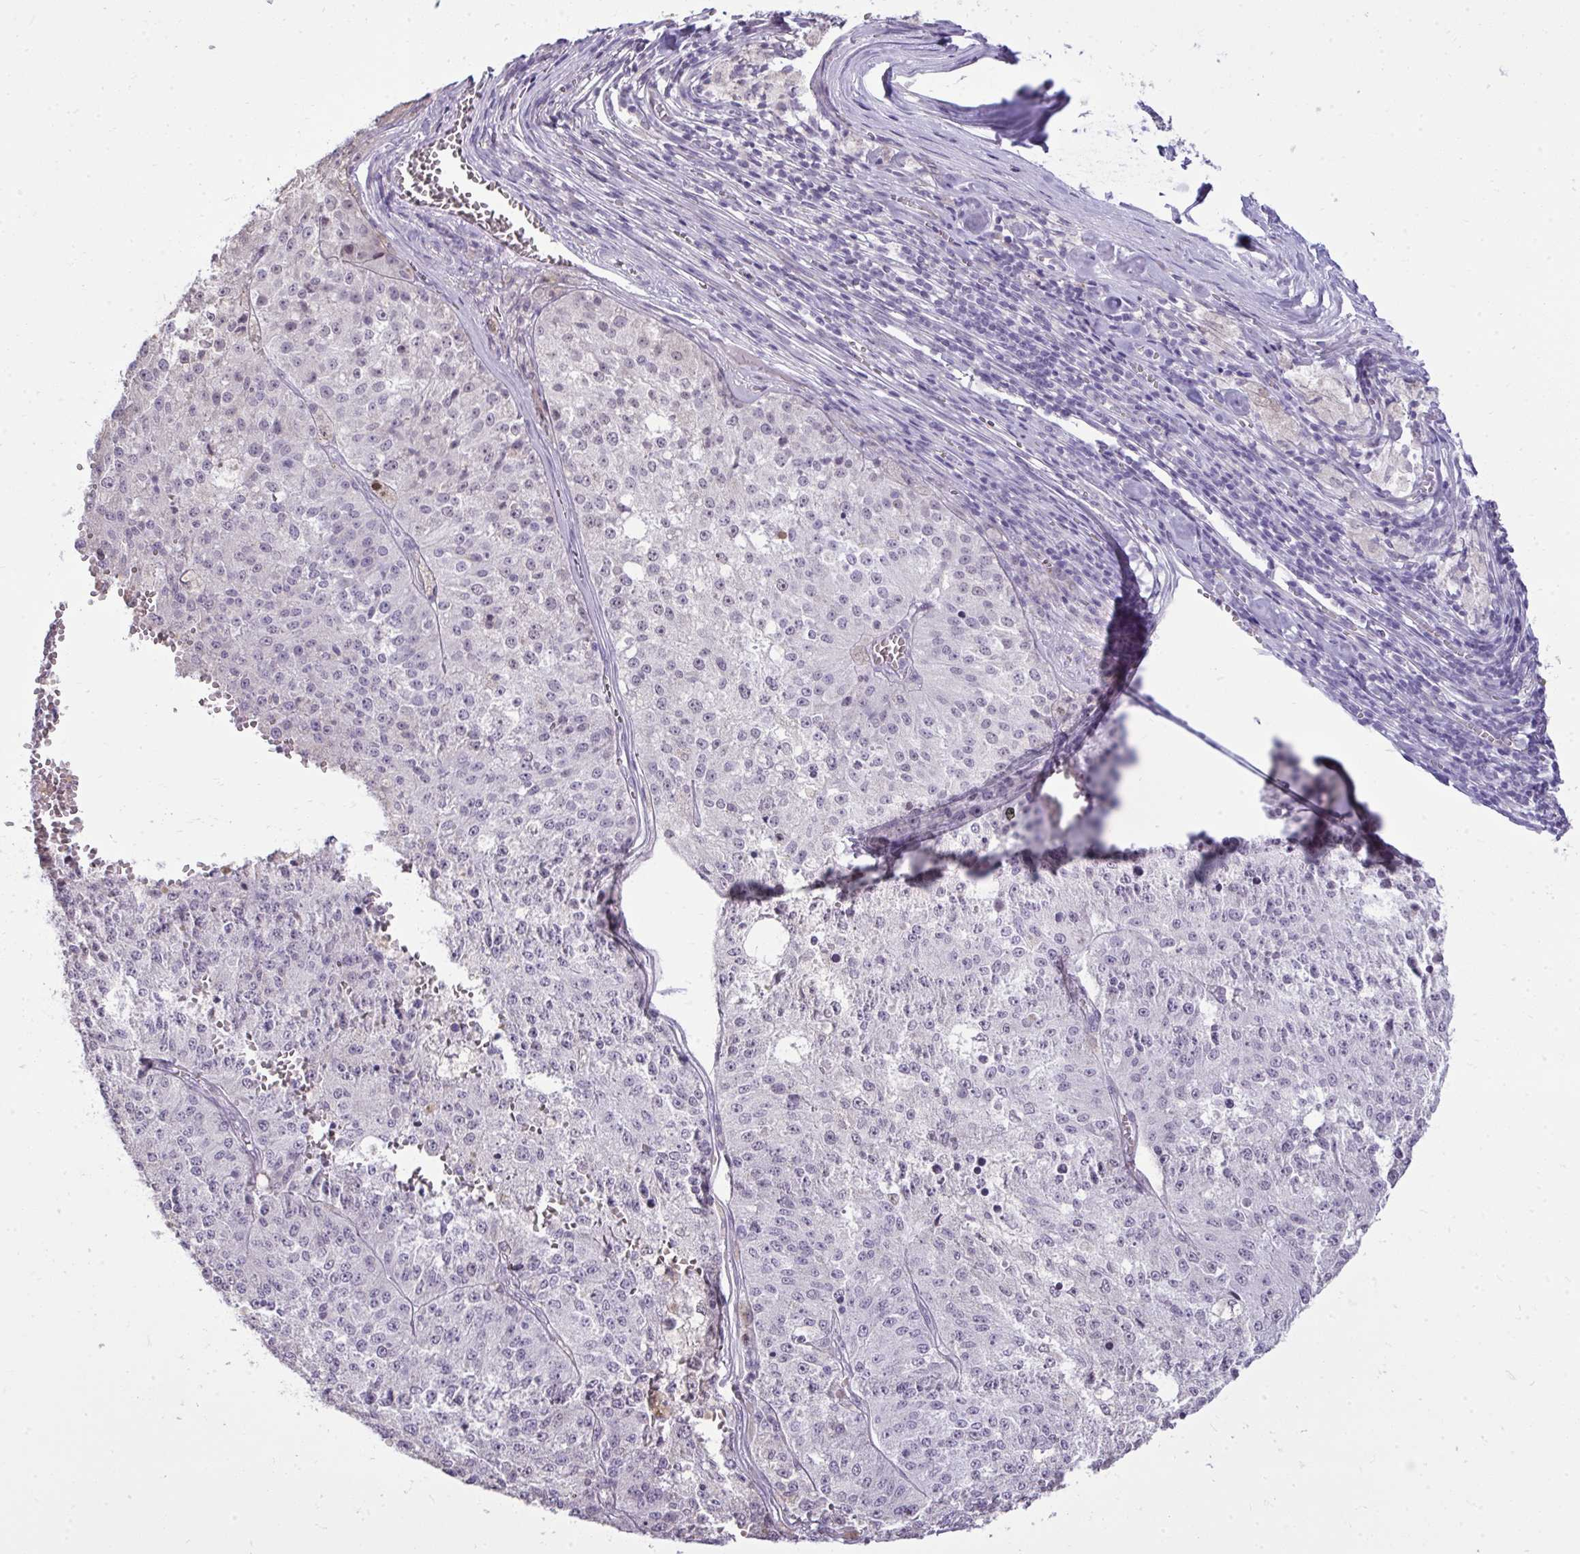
{"staining": {"intensity": "negative", "quantity": "none", "location": "none"}, "tissue": "melanoma", "cell_type": "Tumor cells", "image_type": "cancer", "snomed": [{"axis": "morphology", "description": "Malignant melanoma, Metastatic site"}, {"axis": "topography", "description": "Lymph node"}], "caption": "High power microscopy histopathology image of an immunohistochemistry (IHC) photomicrograph of malignant melanoma (metastatic site), revealing no significant expression in tumor cells.", "gene": "NPPA", "patient": {"sex": "female", "age": 64}}